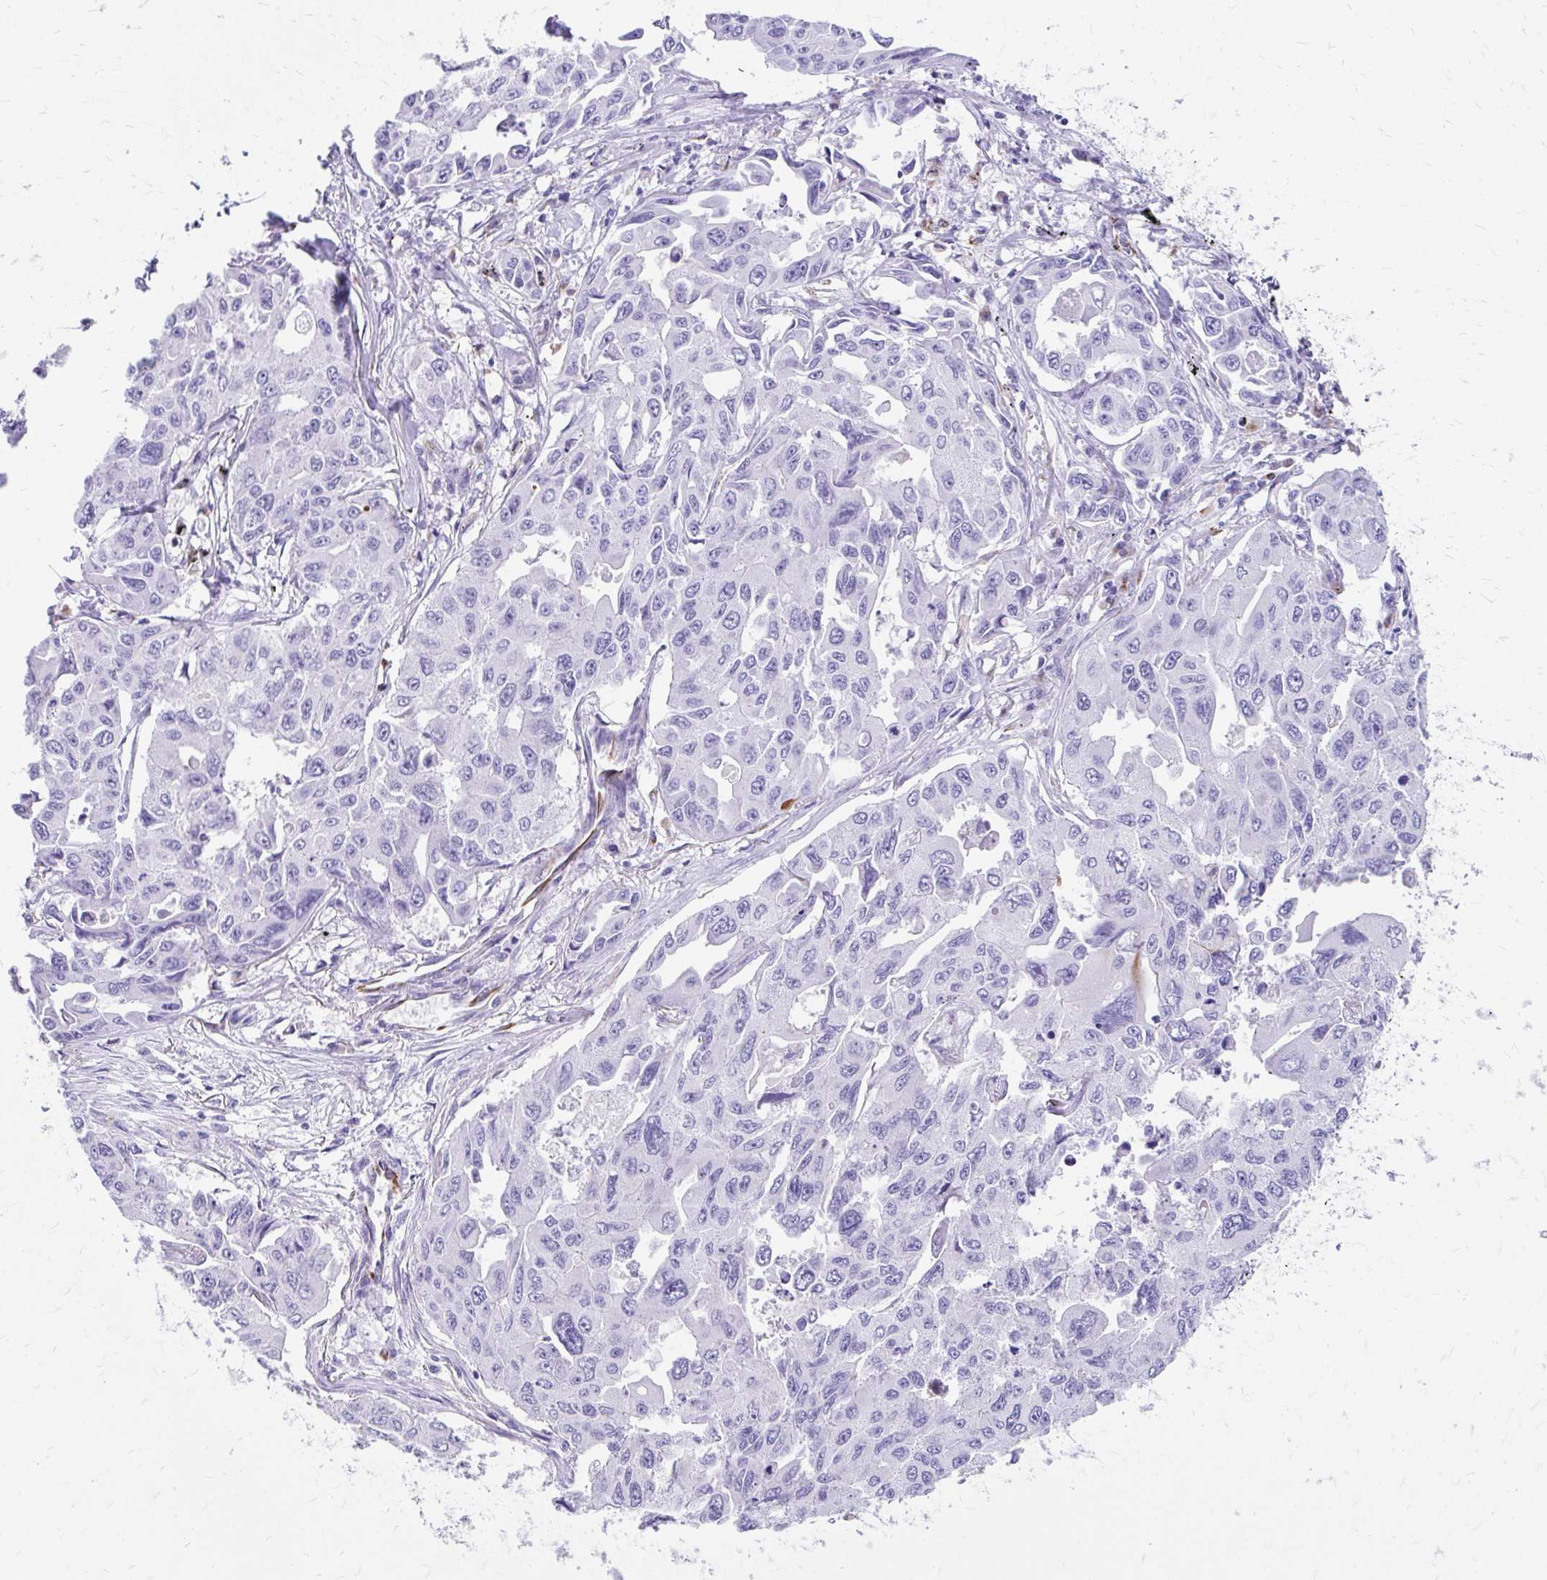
{"staining": {"intensity": "negative", "quantity": "none", "location": "none"}, "tissue": "lung cancer", "cell_type": "Tumor cells", "image_type": "cancer", "snomed": [{"axis": "morphology", "description": "Adenocarcinoma, NOS"}, {"axis": "topography", "description": "Lung"}], "caption": "This is an IHC image of human lung cancer. There is no expression in tumor cells.", "gene": "ZNF699", "patient": {"sex": "male", "age": 64}}